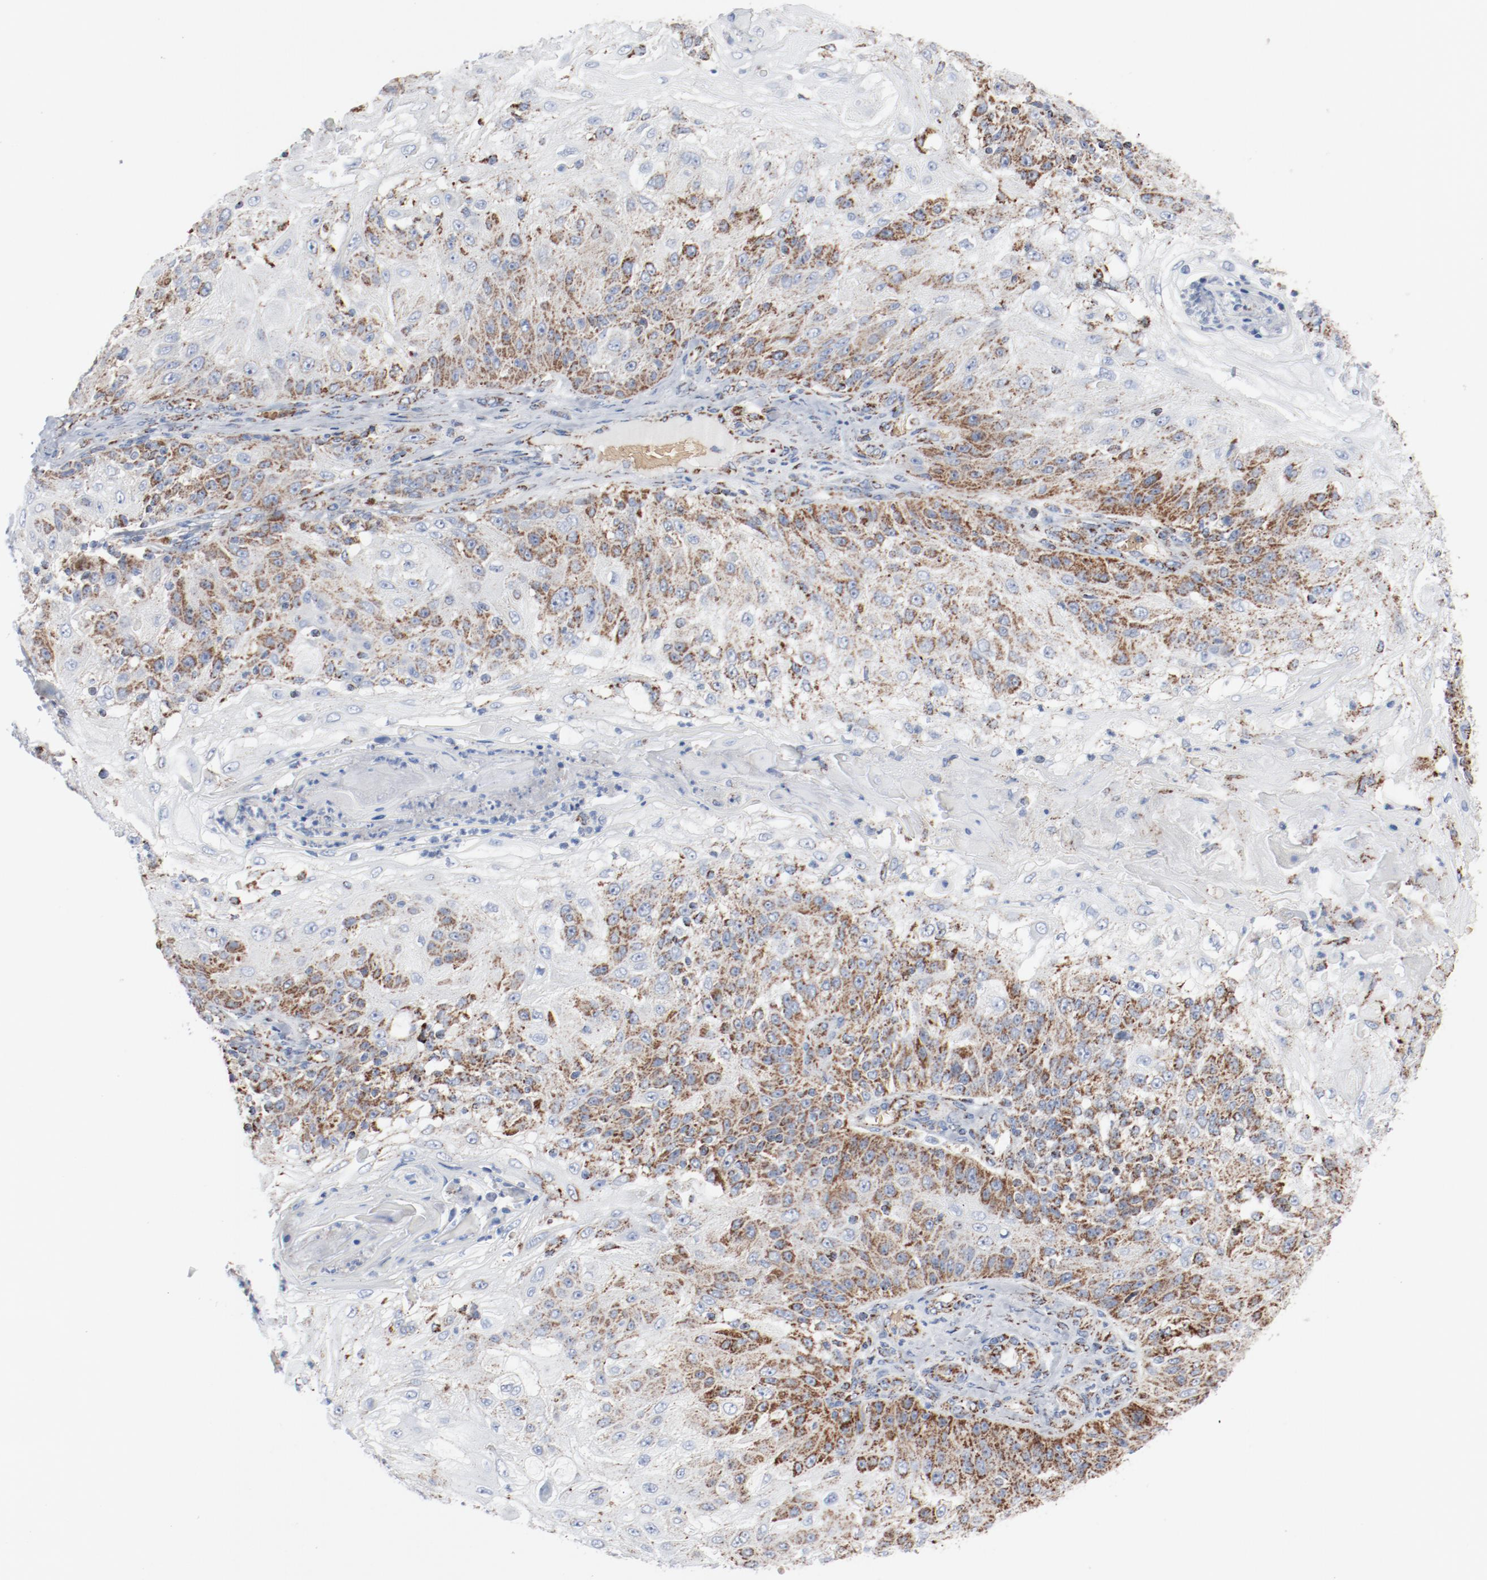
{"staining": {"intensity": "moderate", "quantity": "25%-75%", "location": "cytoplasmic/membranous"}, "tissue": "skin cancer", "cell_type": "Tumor cells", "image_type": "cancer", "snomed": [{"axis": "morphology", "description": "Normal tissue, NOS"}, {"axis": "morphology", "description": "Squamous cell carcinoma, NOS"}, {"axis": "topography", "description": "Skin"}], "caption": "Human squamous cell carcinoma (skin) stained with a protein marker demonstrates moderate staining in tumor cells.", "gene": "NDUFB8", "patient": {"sex": "female", "age": 83}}